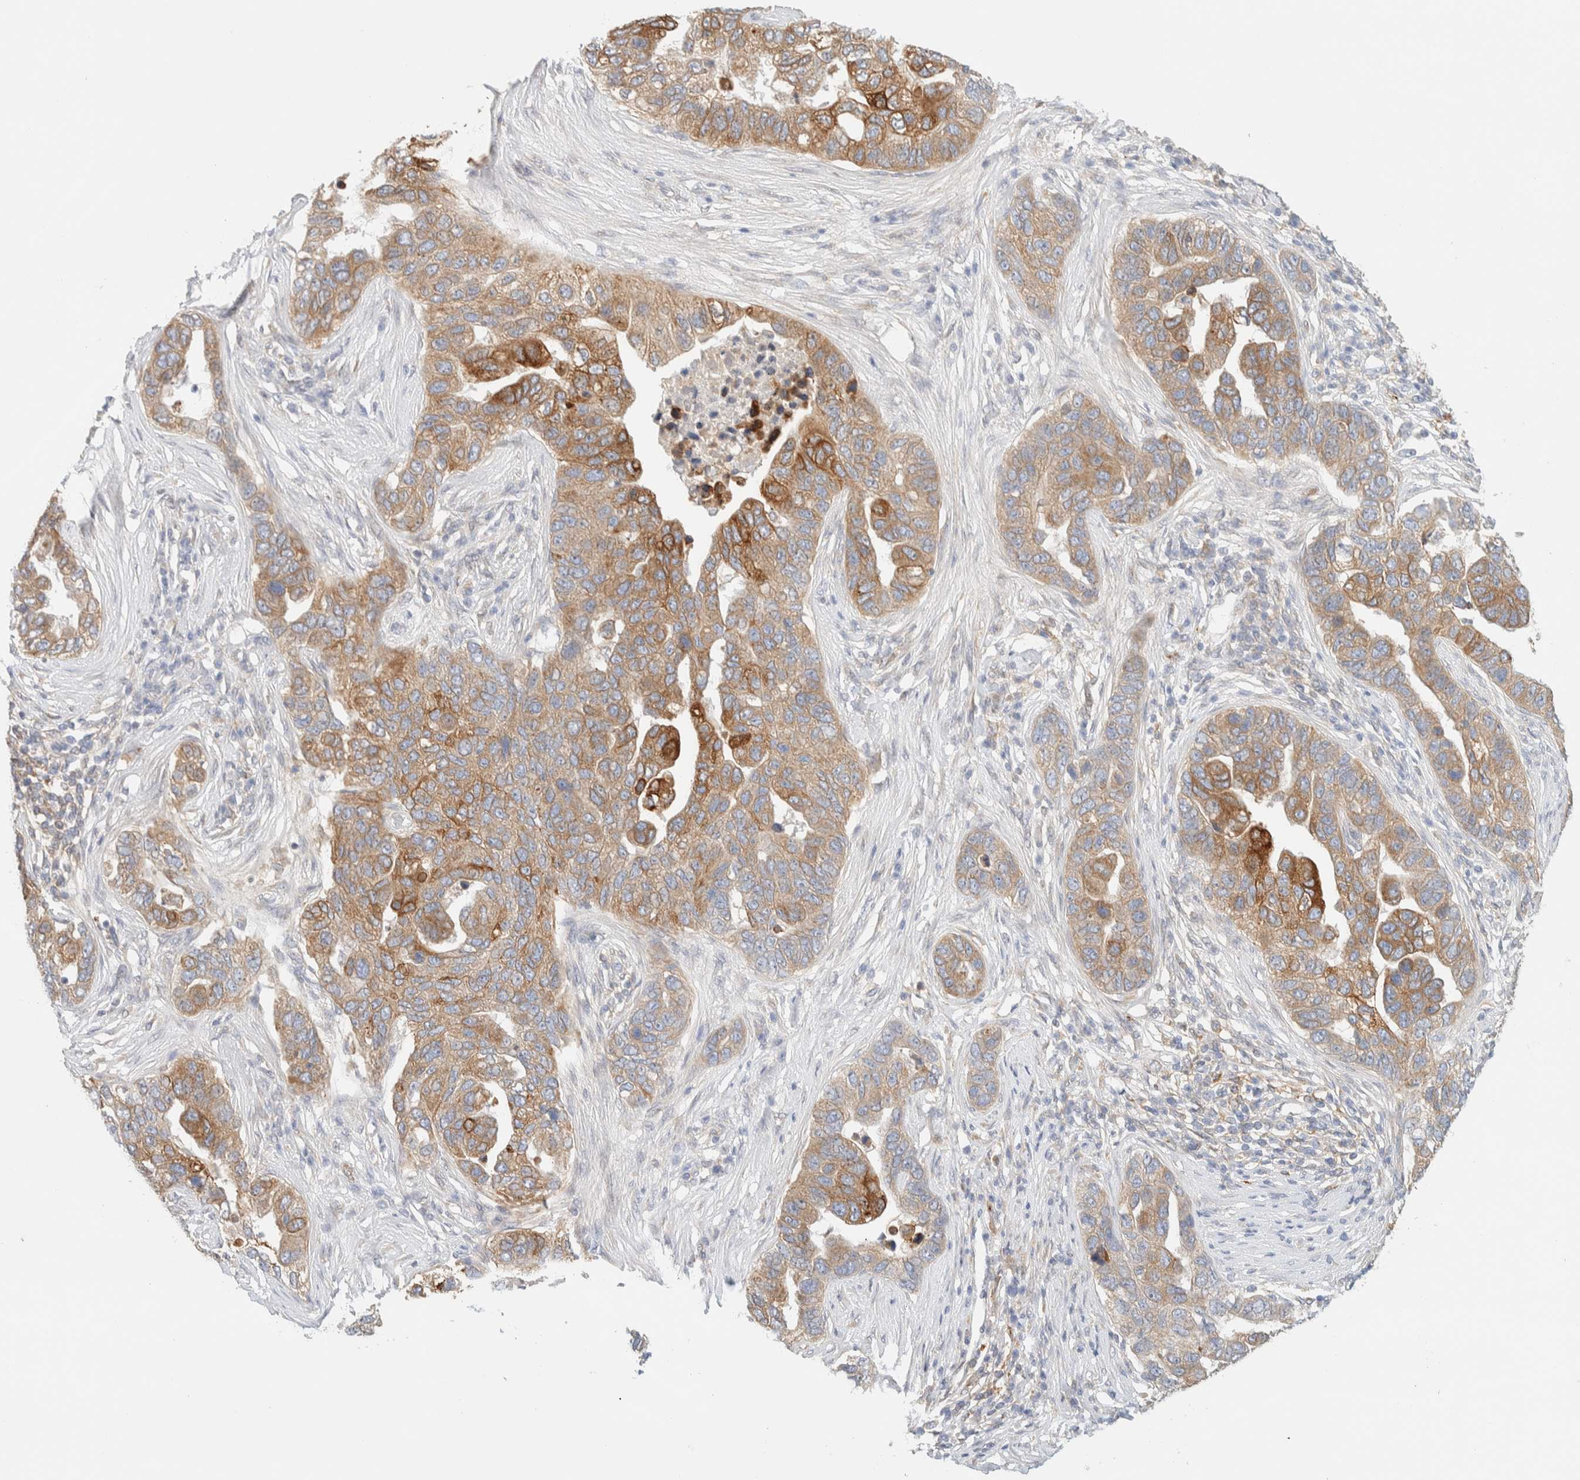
{"staining": {"intensity": "moderate", "quantity": ">75%", "location": "cytoplasmic/membranous"}, "tissue": "pancreatic cancer", "cell_type": "Tumor cells", "image_type": "cancer", "snomed": [{"axis": "morphology", "description": "Adenocarcinoma, NOS"}, {"axis": "topography", "description": "Pancreas"}], "caption": "Immunohistochemical staining of pancreatic adenocarcinoma shows medium levels of moderate cytoplasmic/membranous protein positivity in approximately >75% of tumor cells.", "gene": "NT5C", "patient": {"sex": "female", "age": 61}}